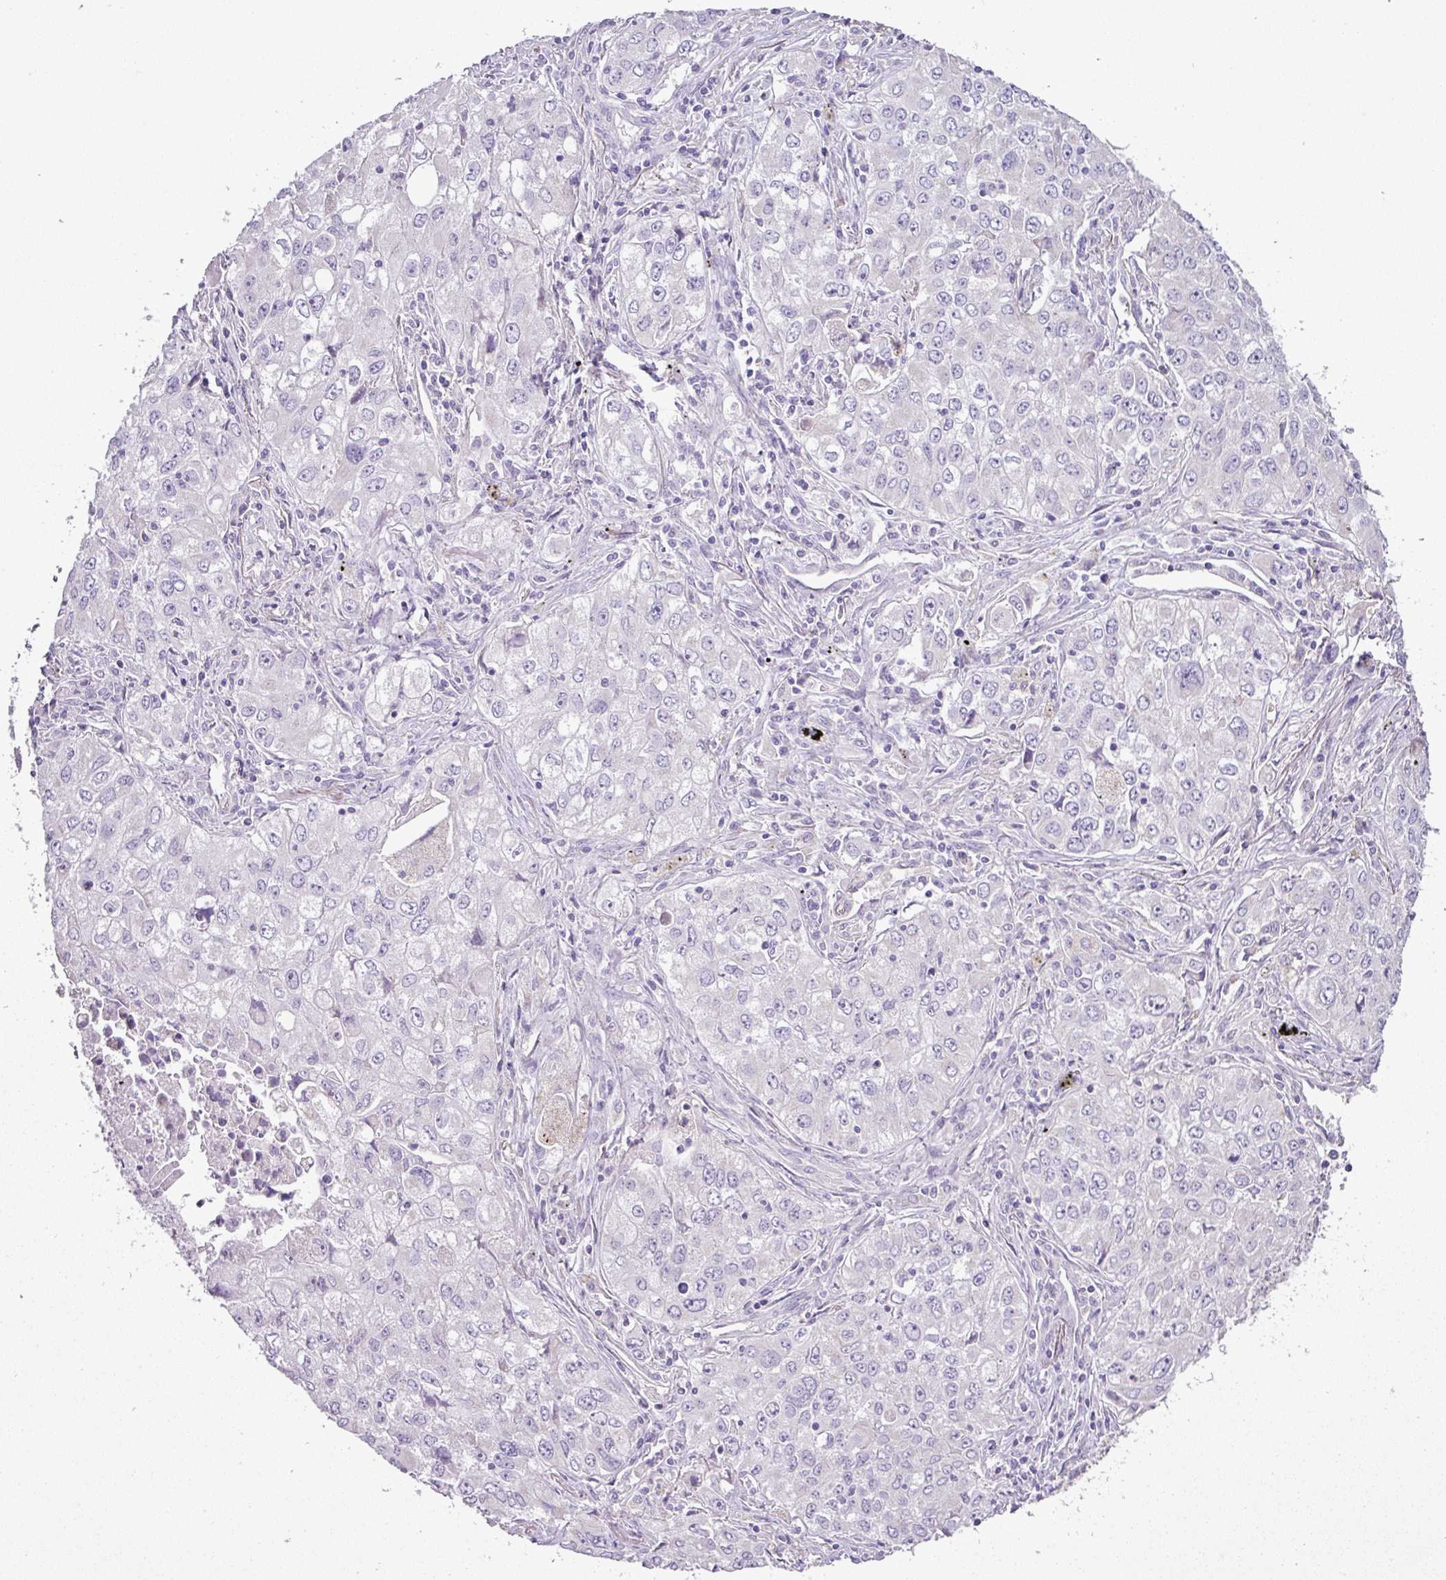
{"staining": {"intensity": "negative", "quantity": "none", "location": "none"}, "tissue": "lung cancer", "cell_type": "Tumor cells", "image_type": "cancer", "snomed": [{"axis": "morphology", "description": "Adenocarcinoma, NOS"}, {"axis": "morphology", "description": "Adenocarcinoma, metastatic, NOS"}, {"axis": "topography", "description": "Lymph node"}, {"axis": "topography", "description": "Lung"}], "caption": "Immunohistochemical staining of lung adenocarcinoma shows no significant expression in tumor cells.", "gene": "BRINP2", "patient": {"sex": "female", "age": 42}}